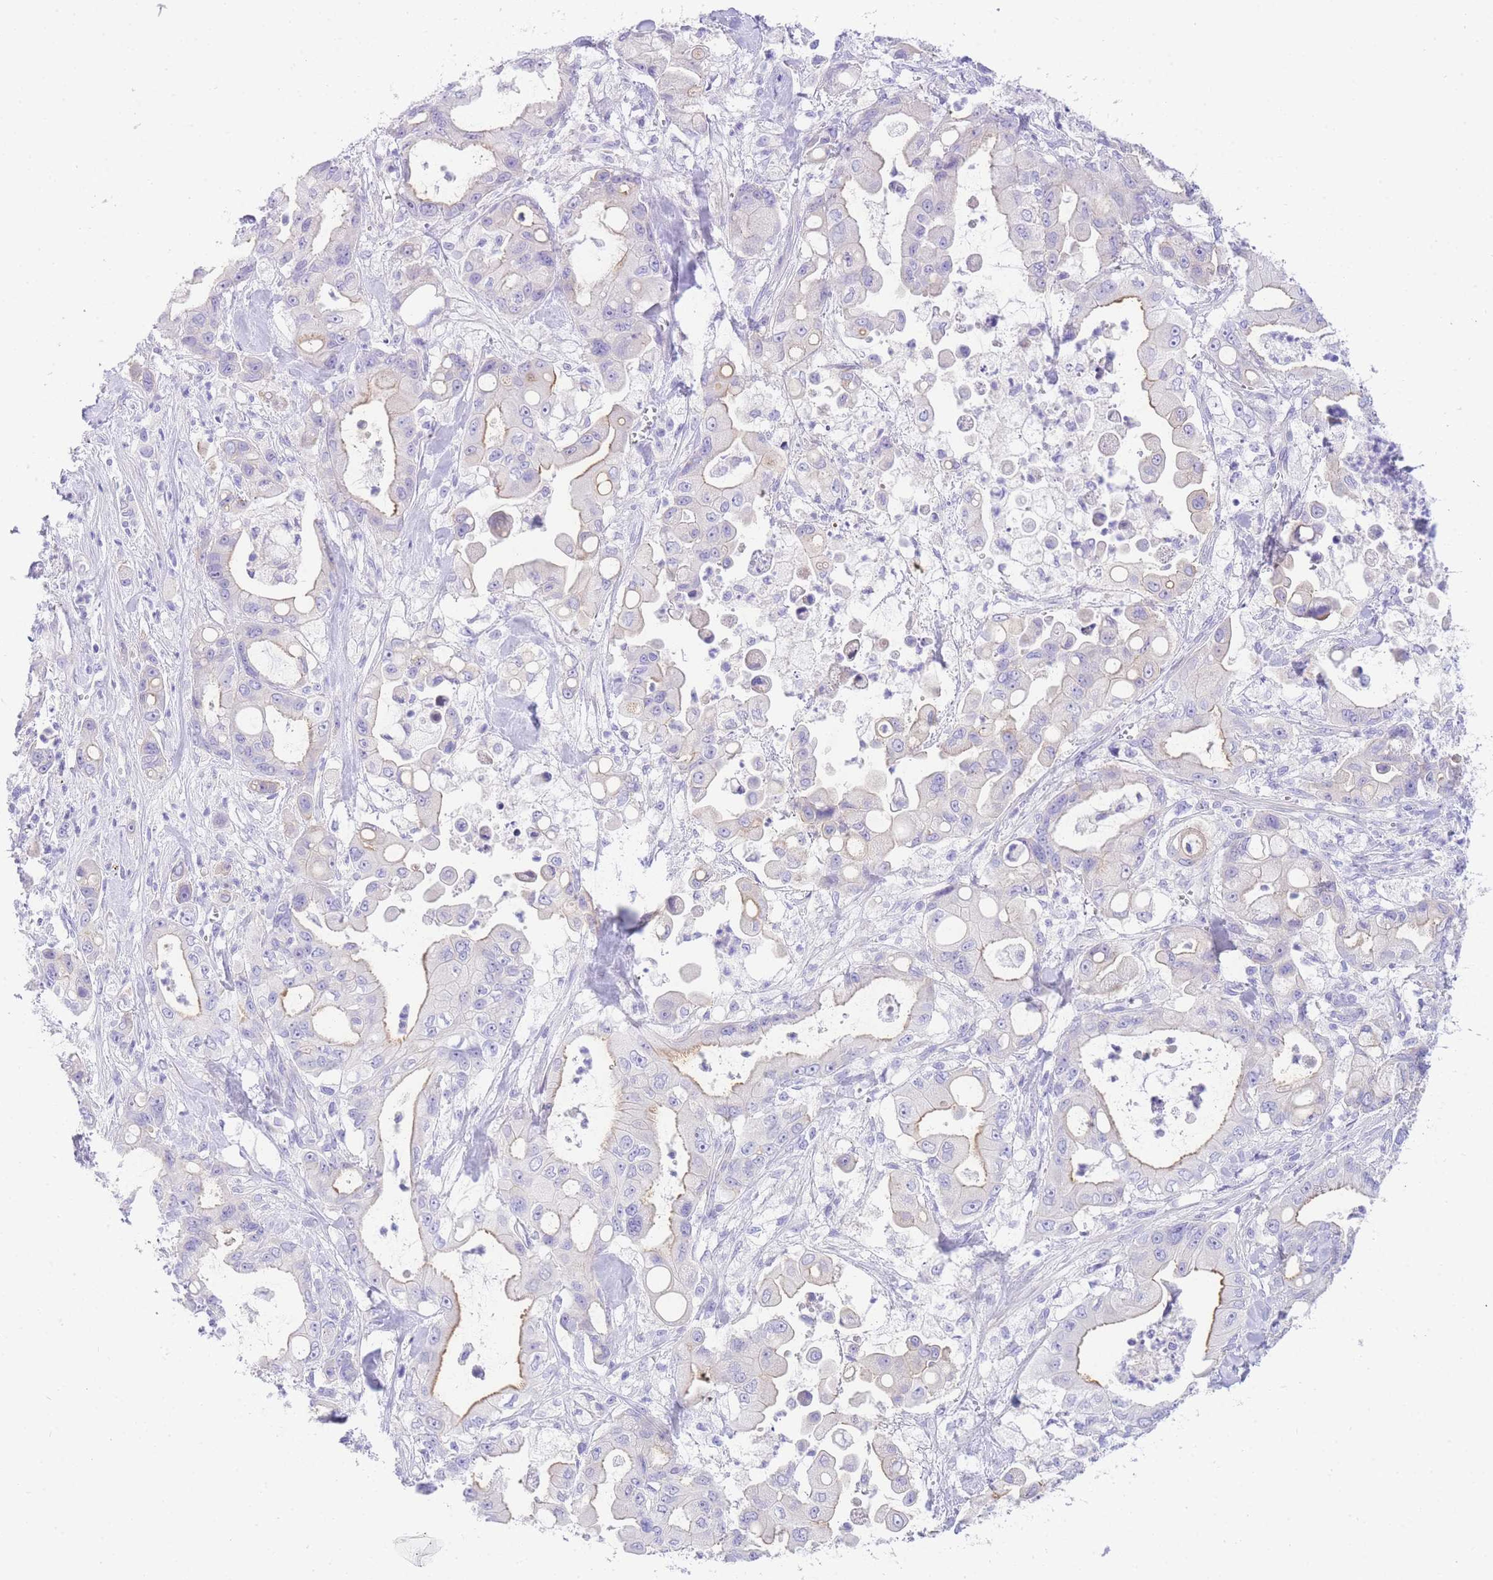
{"staining": {"intensity": "negative", "quantity": "none", "location": "none"}, "tissue": "pancreatic cancer", "cell_type": "Tumor cells", "image_type": "cancer", "snomed": [{"axis": "morphology", "description": "Adenocarcinoma, NOS"}, {"axis": "topography", "description": "Pancreas"}], "caption": "There is no significant expression in tumor cells of pancreatic cancer (adenocarcinoma).", "gene": "TIFAB", "patient": {"sex": "male", "age": 68}}